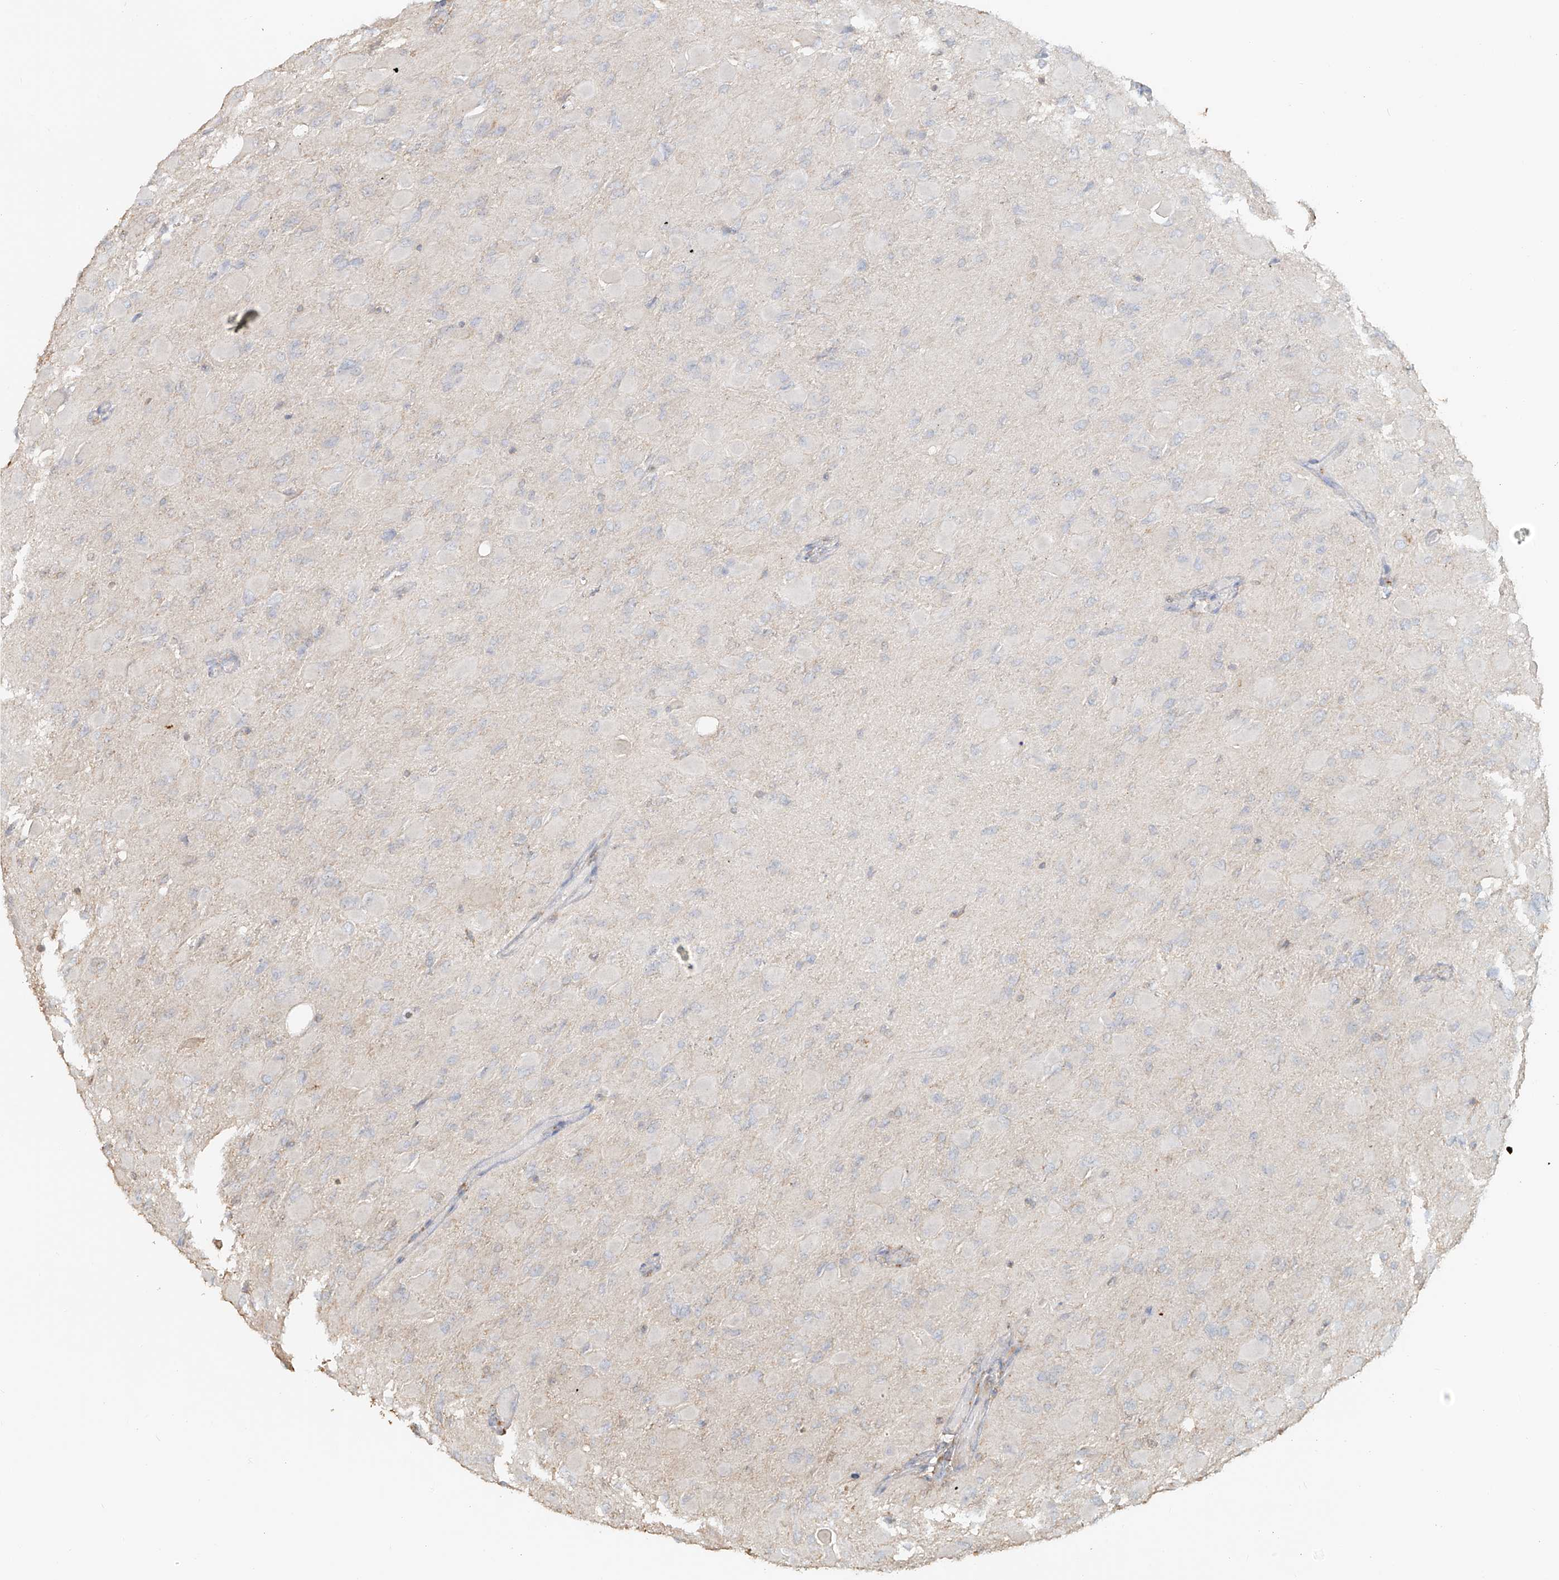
{"staining": {"intensity": "negative", "quantity": "none", "location": "none"}, "tissue": "glioma", "cell_type": "Tumor cells", "image_type": "cancer", "snomed": [{"axis": "morphology", "description": "Glioma, malignant, High grade"}, {"axis": "topography", "description": "Cerebral cortex"}], "caption": "High power microscopy histopathology image of an IHC micrograph of malignant high-grade glioma, revealing no significant expression in tumor cells.", "gene": "NPHS1", "patient": {"sex": "female", "age": 36}}